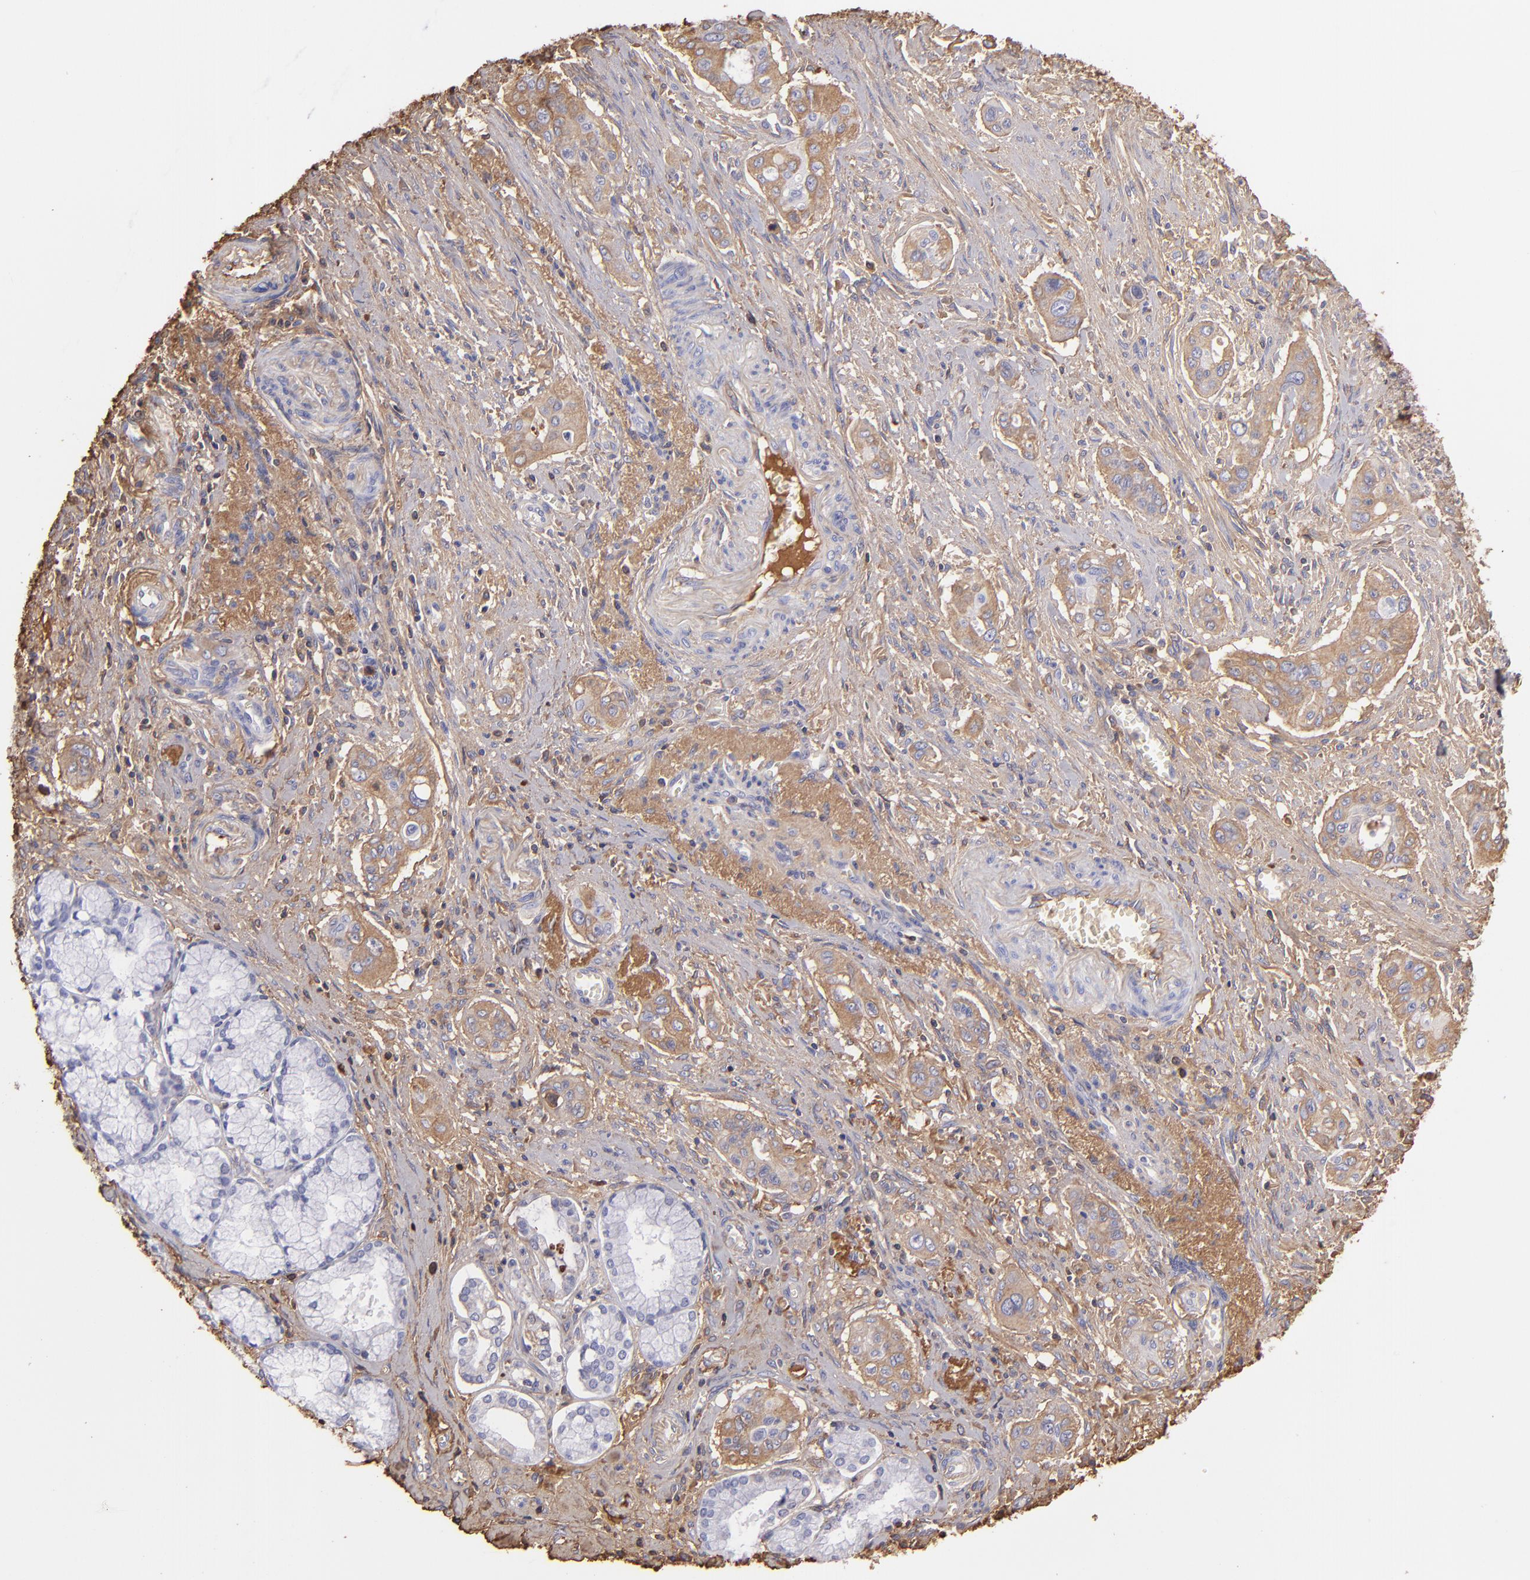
{"staining": {"intensity": "moderate", "quantity": ">75%", "location": "cytoplasmic/membranous"}, "tissue": "pancreatic cancer", "cell_type": "Tumor cells", "image_type": "cancer", "snomed": [{"axis": "morphology", "description": "Adenocarcinoma, NOS"}, {"axis": "topography", "description": "Pancreas"}], "caption": "This histopathology image demonstrates IHC staining of human pancreatic cancer, with medium moderate cytoplasmic/membranous expression in approximately >75% of tumor cells.", "gene": "FGB", "patient": {"sex": "male", "age": 77}}